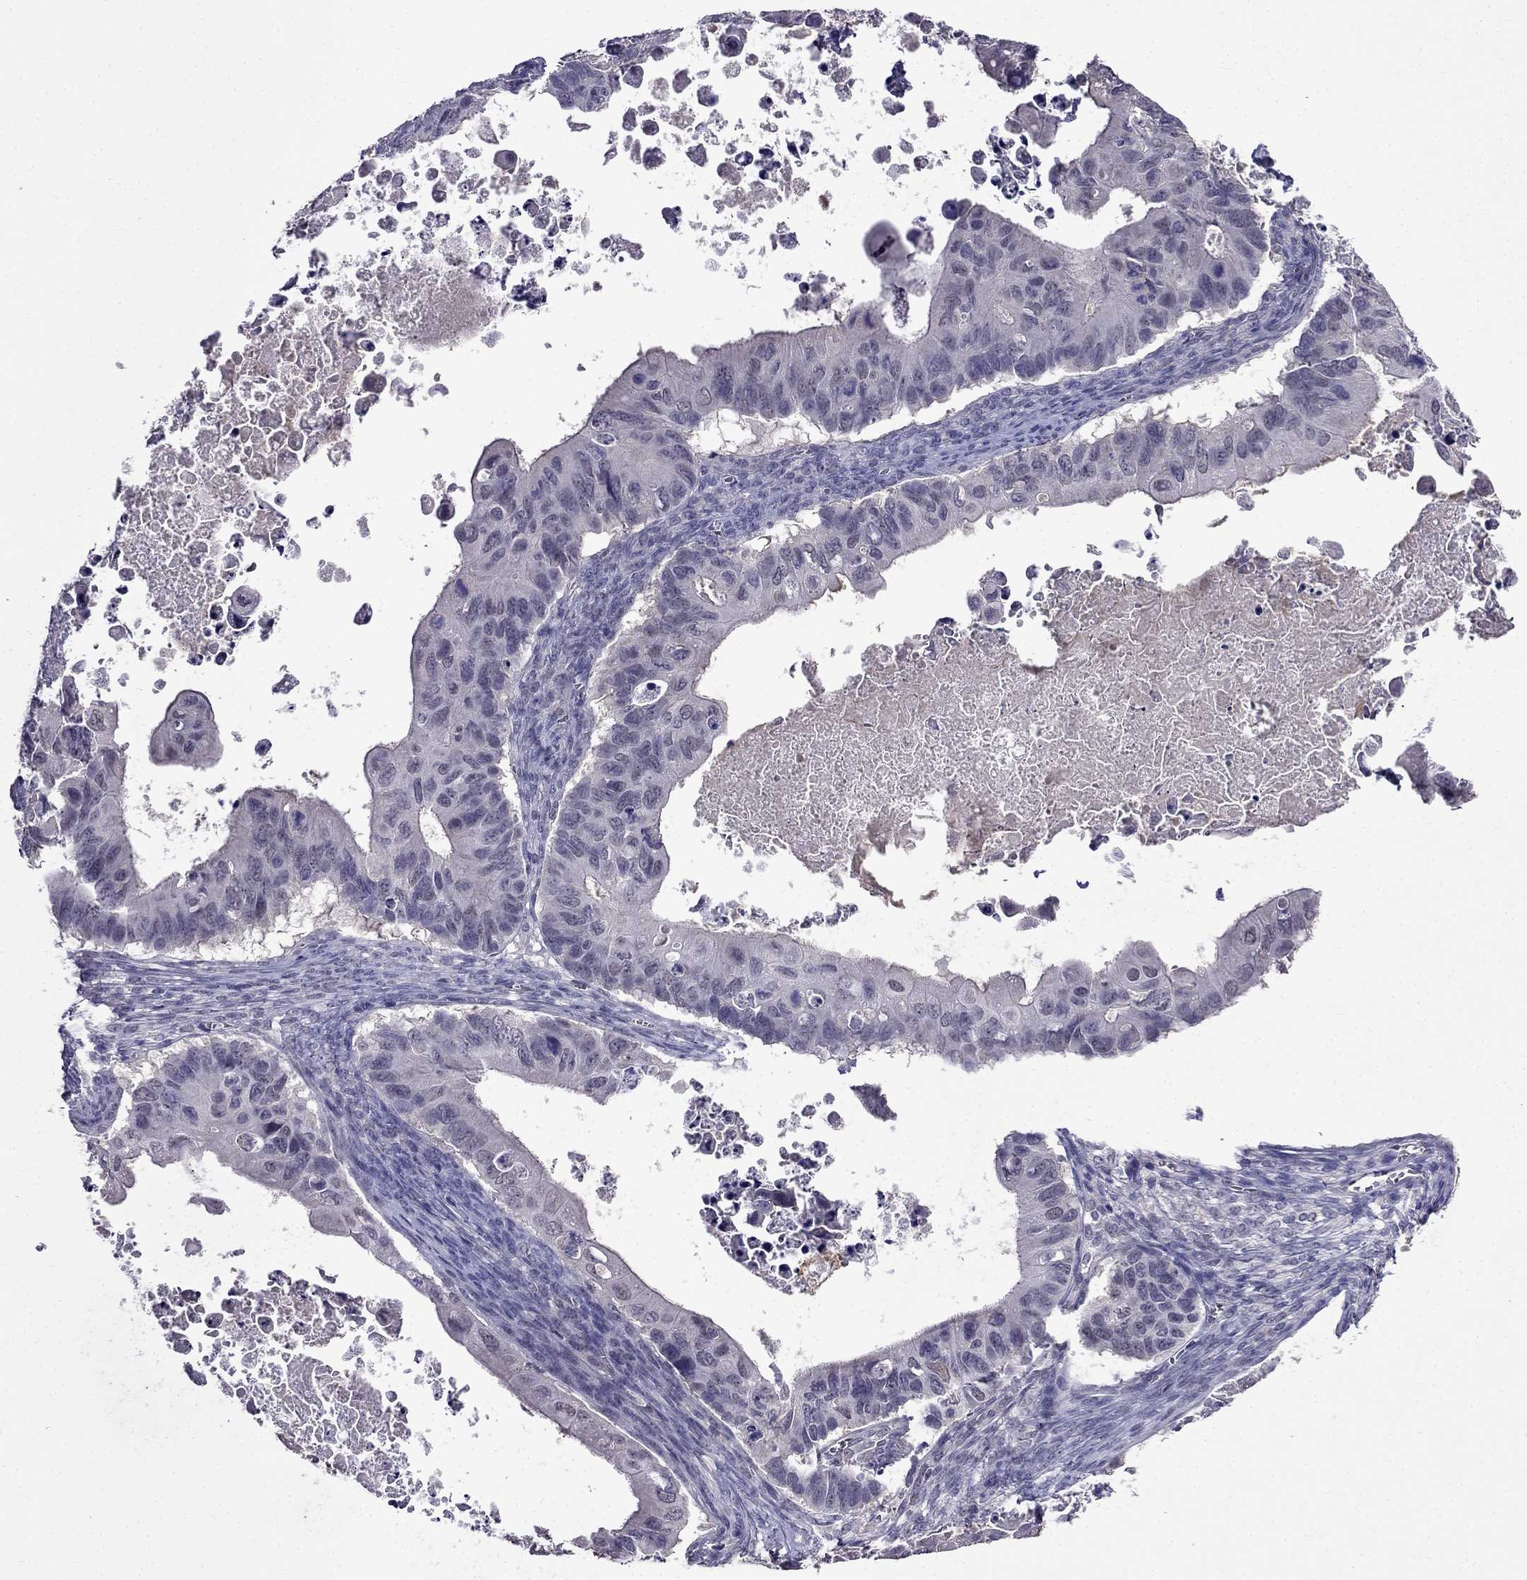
{"staining": {"intensity": "negative", "quantity": "none", "location": "none"}, "tissue": "ovarian cancer", "cell_type": "Tumor cells", "image_type": "cancer", "snomed": [{"axis": "morphology", "description": "Cystadenocarcinoma, mucinous, NOS"}, {"axis": "topography", "description": "Ovary"}], "caption": "The photomicrograph displays no staining of tumor cells in ovarian cancer (mucinous cystadenocarcinoma).", "gene": "AQP9", "patient": {"sex": "female", "age": 64}}